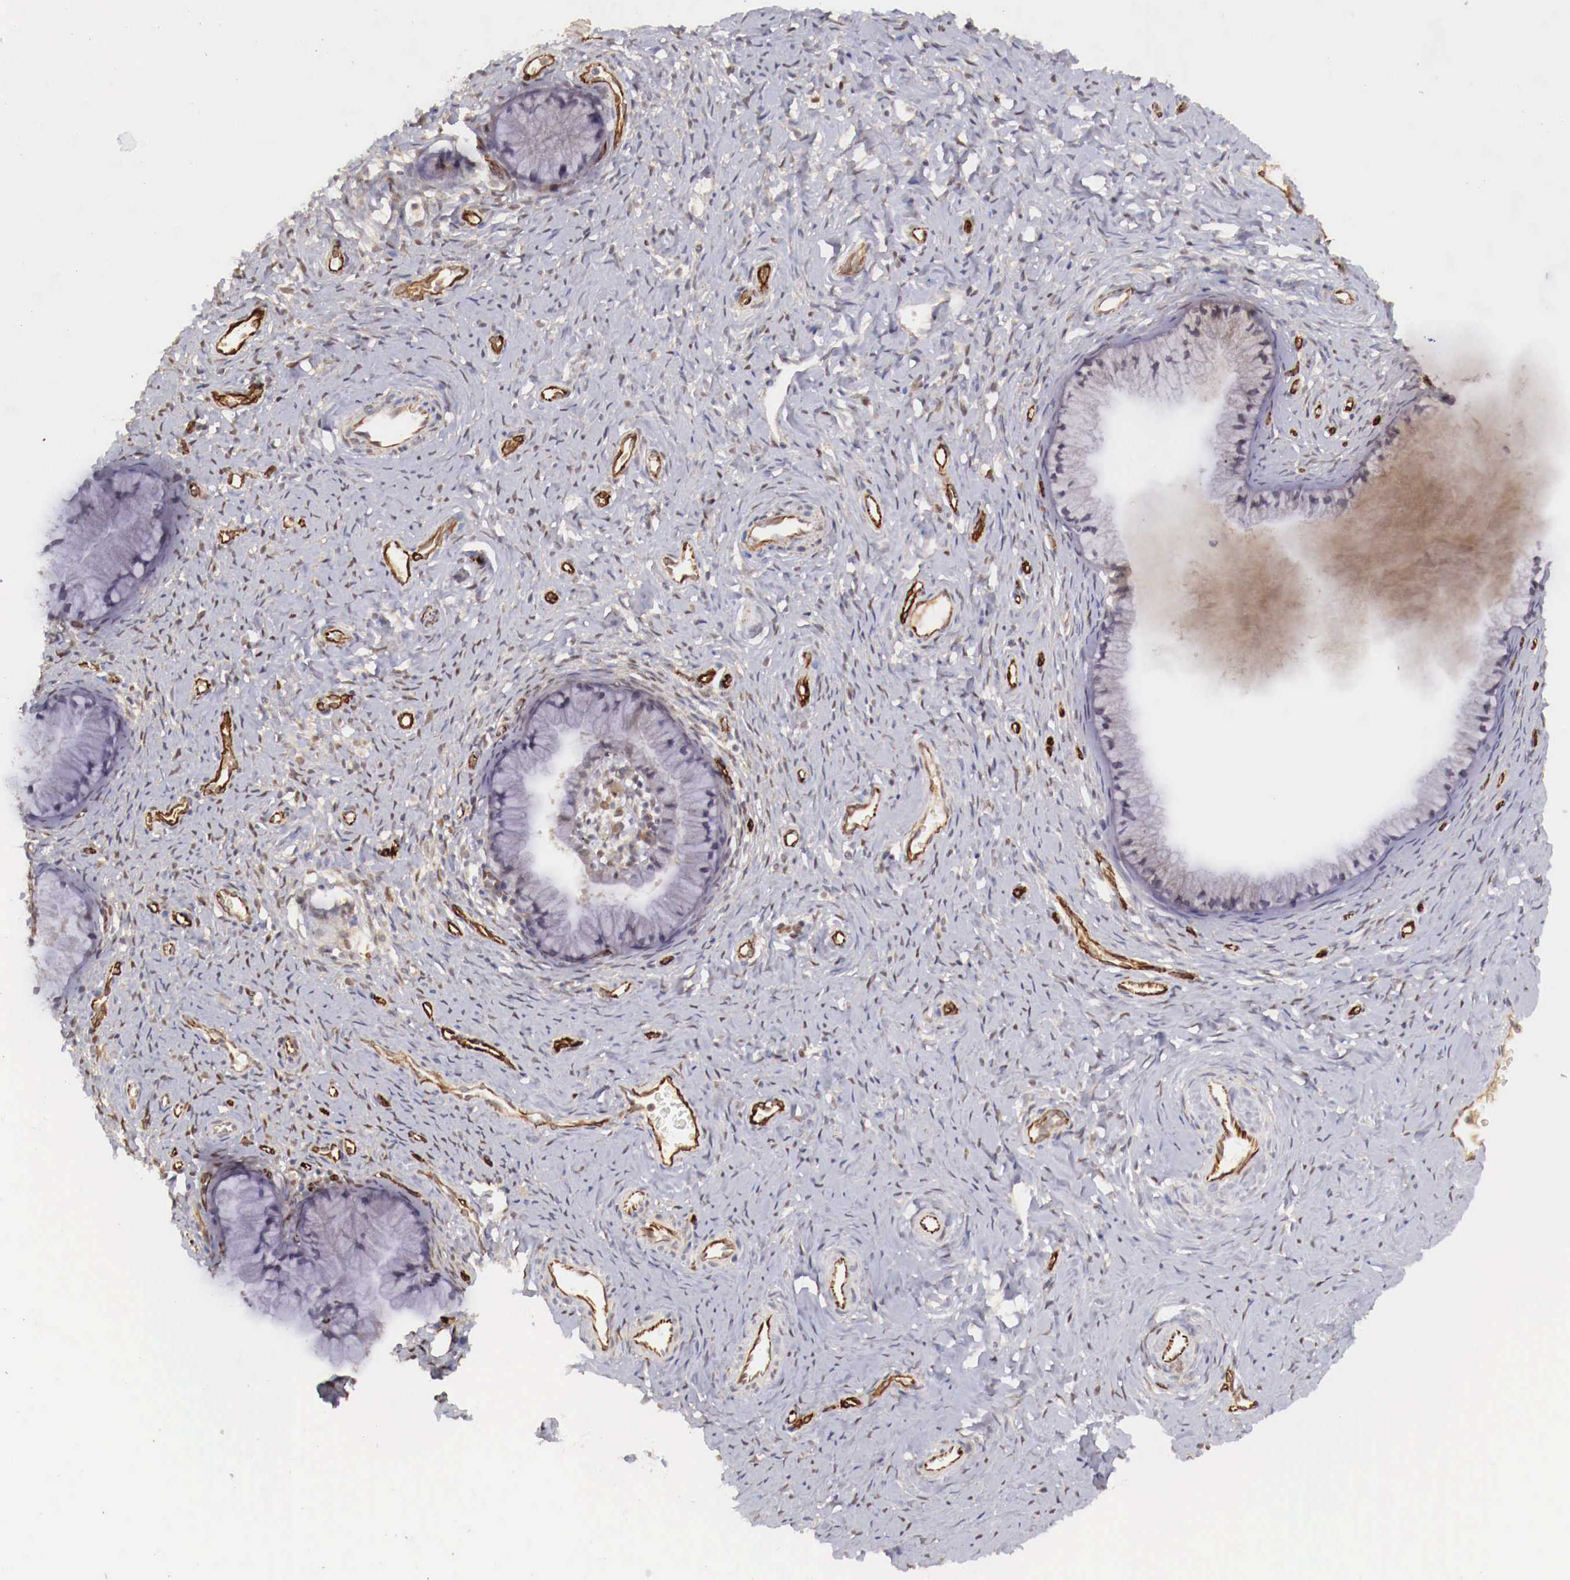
{"staining": {"intensity": "negative", "quantity": "none", "location": "none"}, "tissue": "cervix", "cell_type": "Glandular cells", "image_type": "normal", "snomed": [{"axis": "morphology", "description": "Normal tissue, NOS"}, {"axis": "topography", "description": "Cervix"}], "caption": "Benign cervix was stained to show a protein in brown. There is no significant staining in glandular cells. The staining was performed using DAB (3,3'-diaminobenzidine) to visualize the protein expression in brown, while the nuclei were stained in blue with hematoxylin (Magnification: 20x).", "gene": "WT1", "patient": {"sex": "female", "age": 70}}